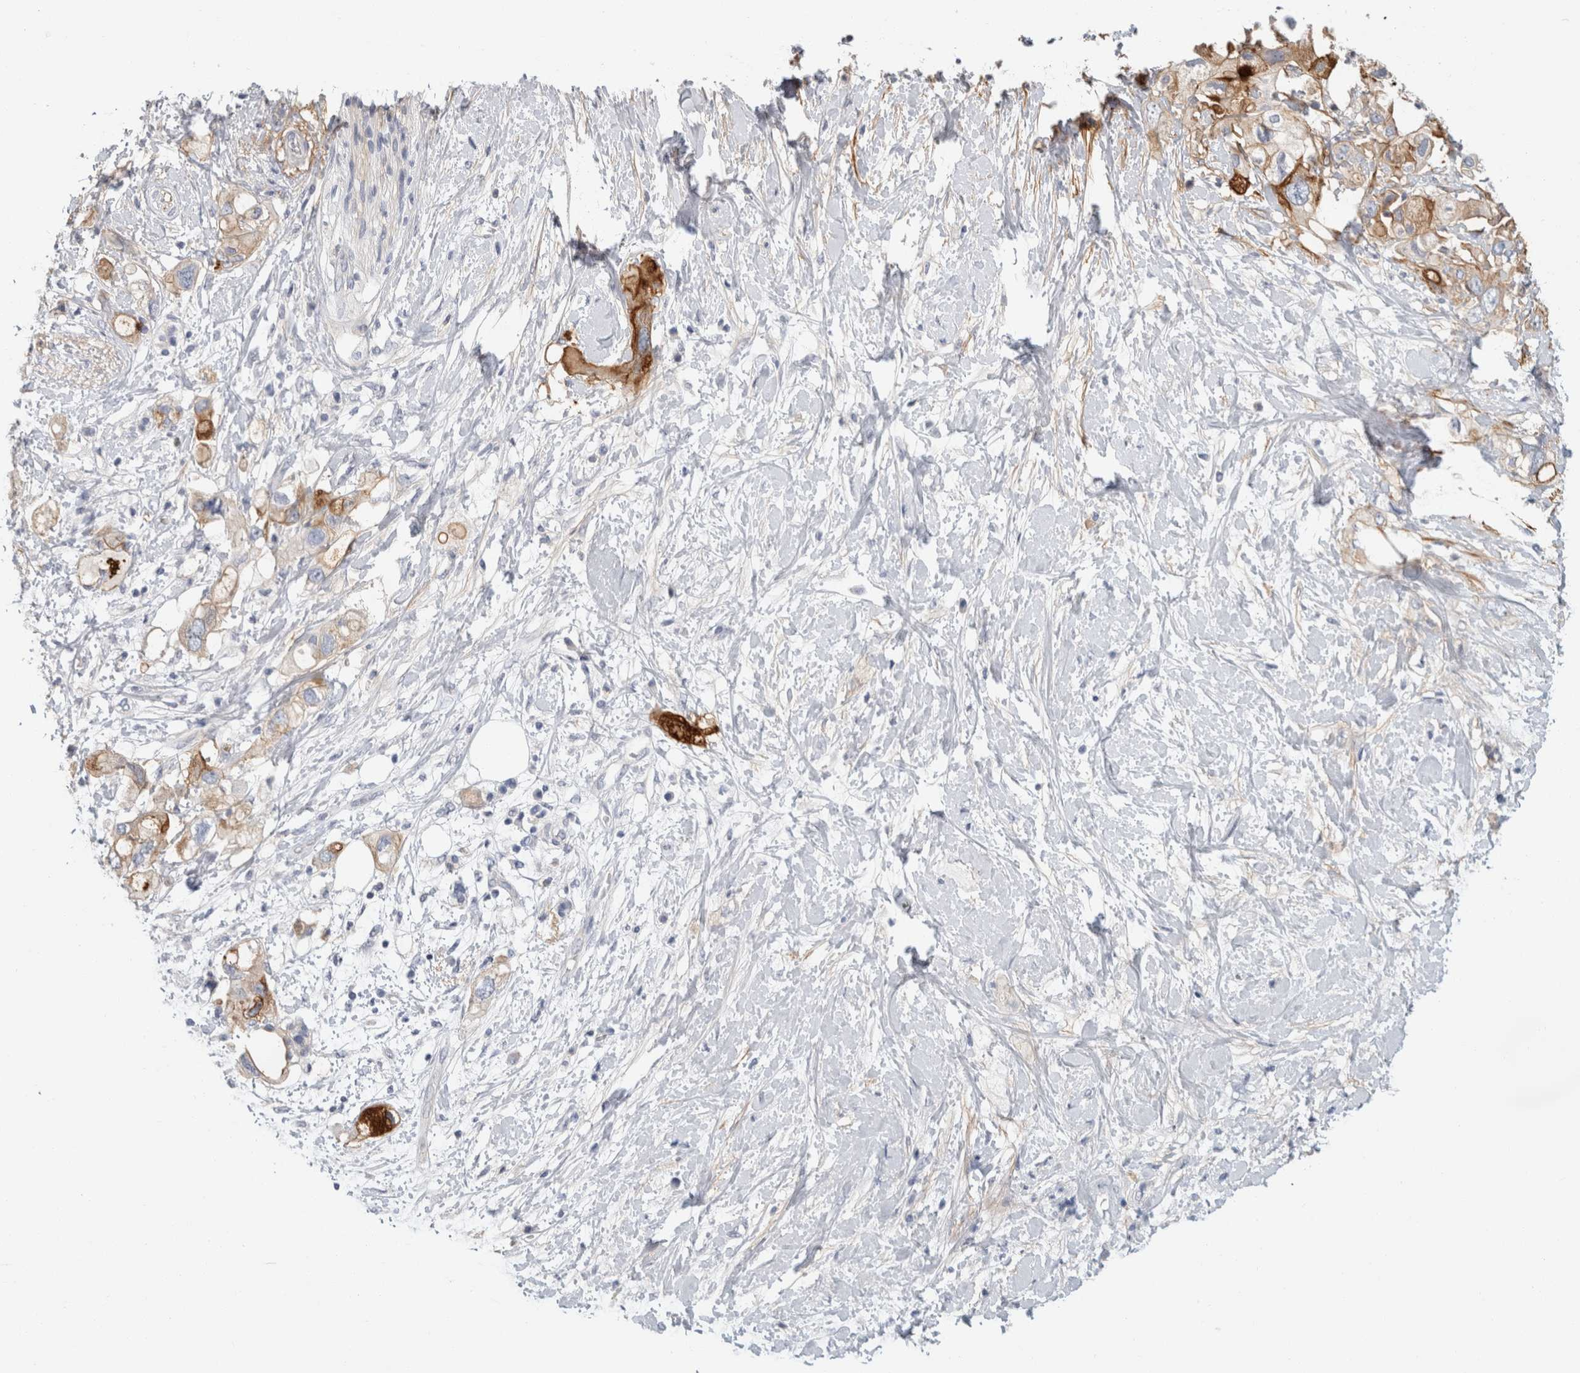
{"staining": {"intensity": "weak", "quantity": "25%-75%", "location": "cytoplasmic/membranous"}, "tissue": "pancreatic cancer", "cell_type": "Tumor cells", "image_type": "cancer", "snomed": [{"axis": "morphology", "description": "Adenocarcinoma, NOS"}, {"axis": "topography", "description": "Pancreas"}], "caption": "Immunohistochemical staining of human pancreatic adenocarcinoma displays low levels of weak cytoplasmic/membranous protein staining in about 25%-75% of tumor cells.", "gene": "CD55", "patient": {"sex": "female", "age": 56}}